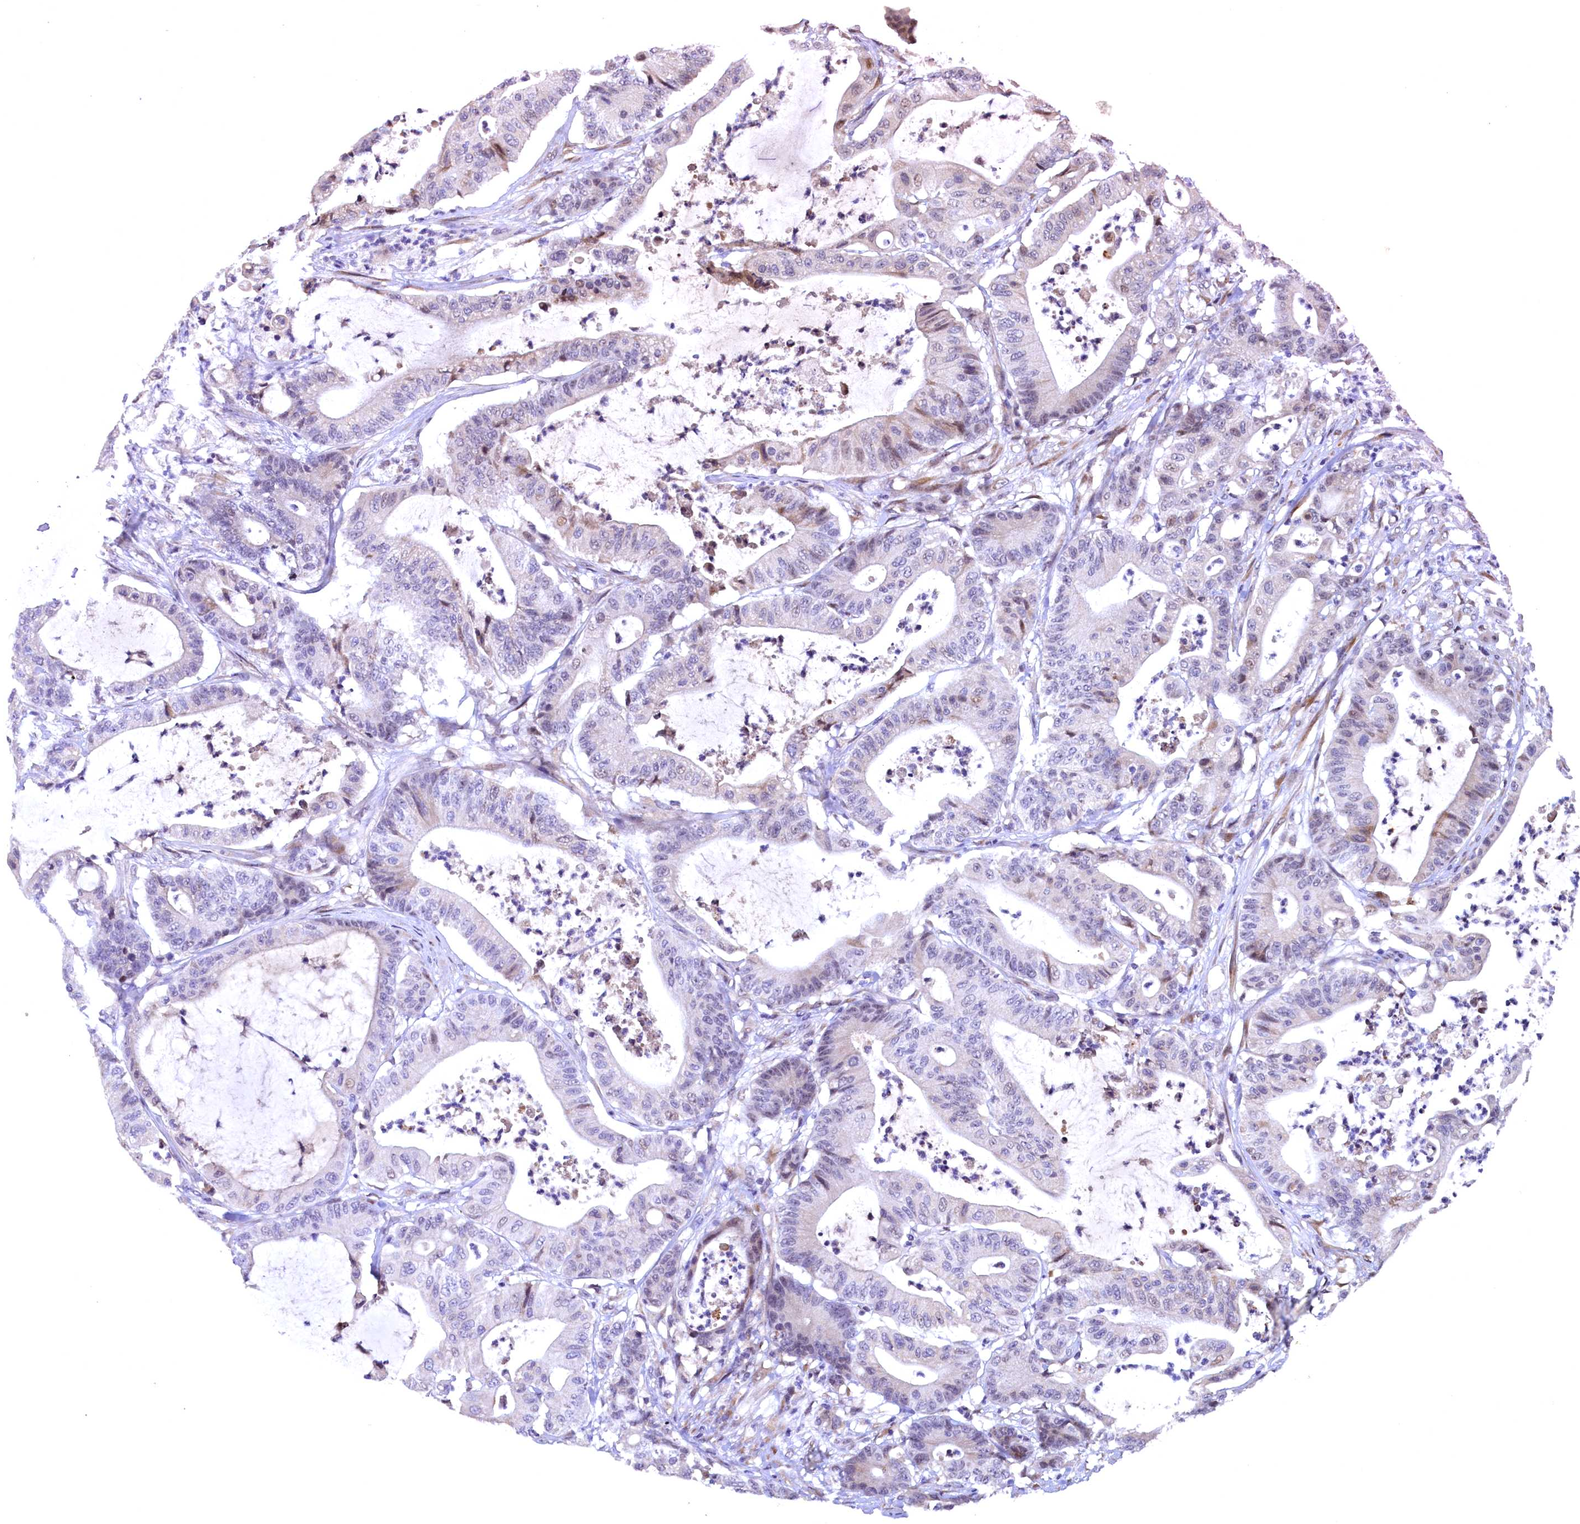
{"staining": {"intensity": "negative", "quantity": "none", "location": "none"}, "tissue": "colorectal cancer", "cell_type": "Tumor cells", "image_type": "cancer", "snomed": [{"axis": "morphology", "description": "Adenocarcinoma, NOS"}, {"axis": "topography", "description": "Colon"}], "caption": "Immunohistochemistry image of neoplastic tissue: human colorectal cancer (adenocarcinoma) stained with DAB (3,3'-diaminobenzidine) displays no significant protein positivity in tumor cells. (DAB IHC with hematoxylin counter stain).", "gene": "LATS2", "patient": {"sex": "female", "age": 84}}